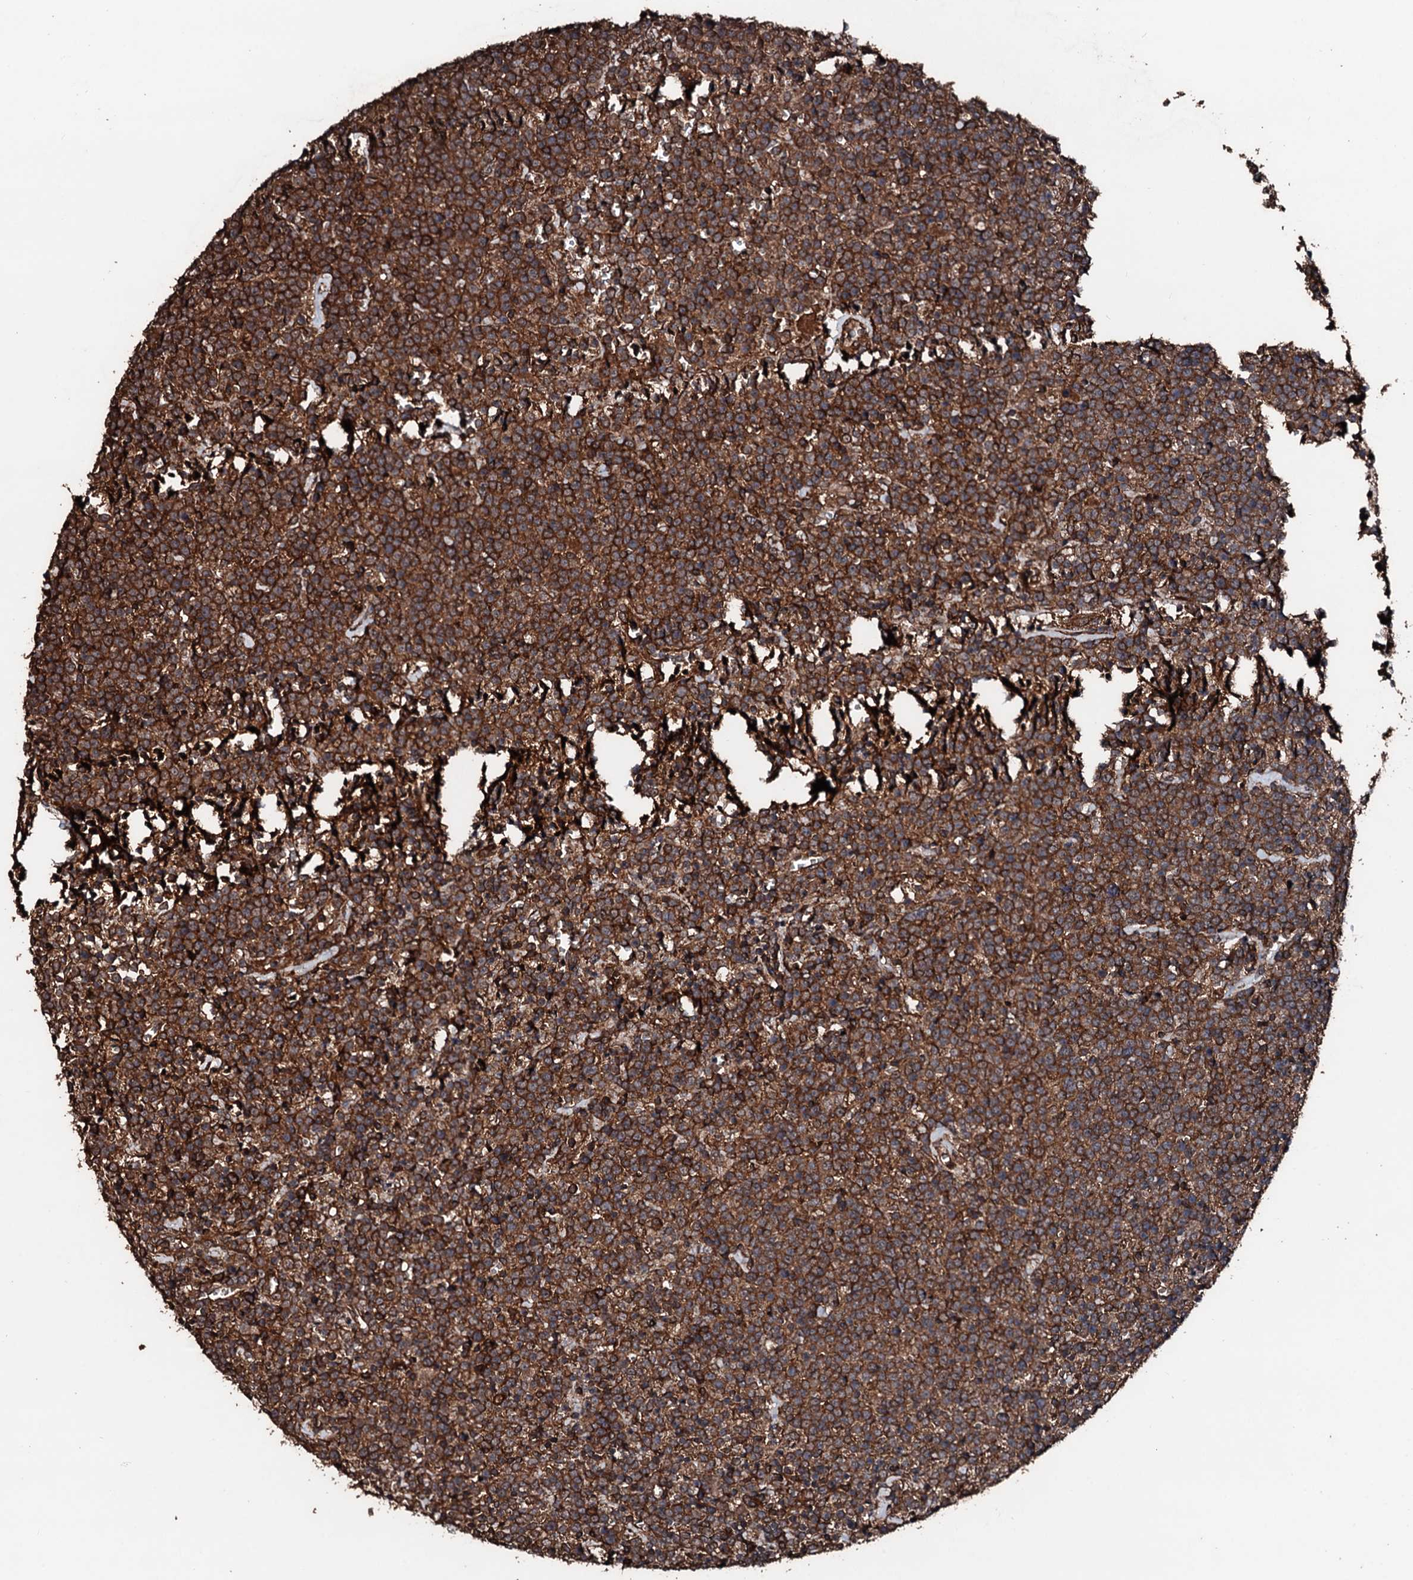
{"staining": {"intensity": "strong", "quantity": ">75%", "location": "cytoplasmic/membranous"}, "tissue": "lymphoma", "cell_type": "Tumor cells", "image_type": "cancer", "snomed": [{"axis": "morphology", "description": "Malignant lymphoma, non-Hodgkin's type, High grade"}, {"axis": "topography", "description": "Lymph node"}], "caption": "Strong cytoplasmic/membranous positivity for a protein is seen in approximately >75% of tumor cells of high-grade malignant lymphoma, non-Hodgkin's type using IHC.", "gene": "KIF18A", "patient": {"sex": "male", "age": 61}}